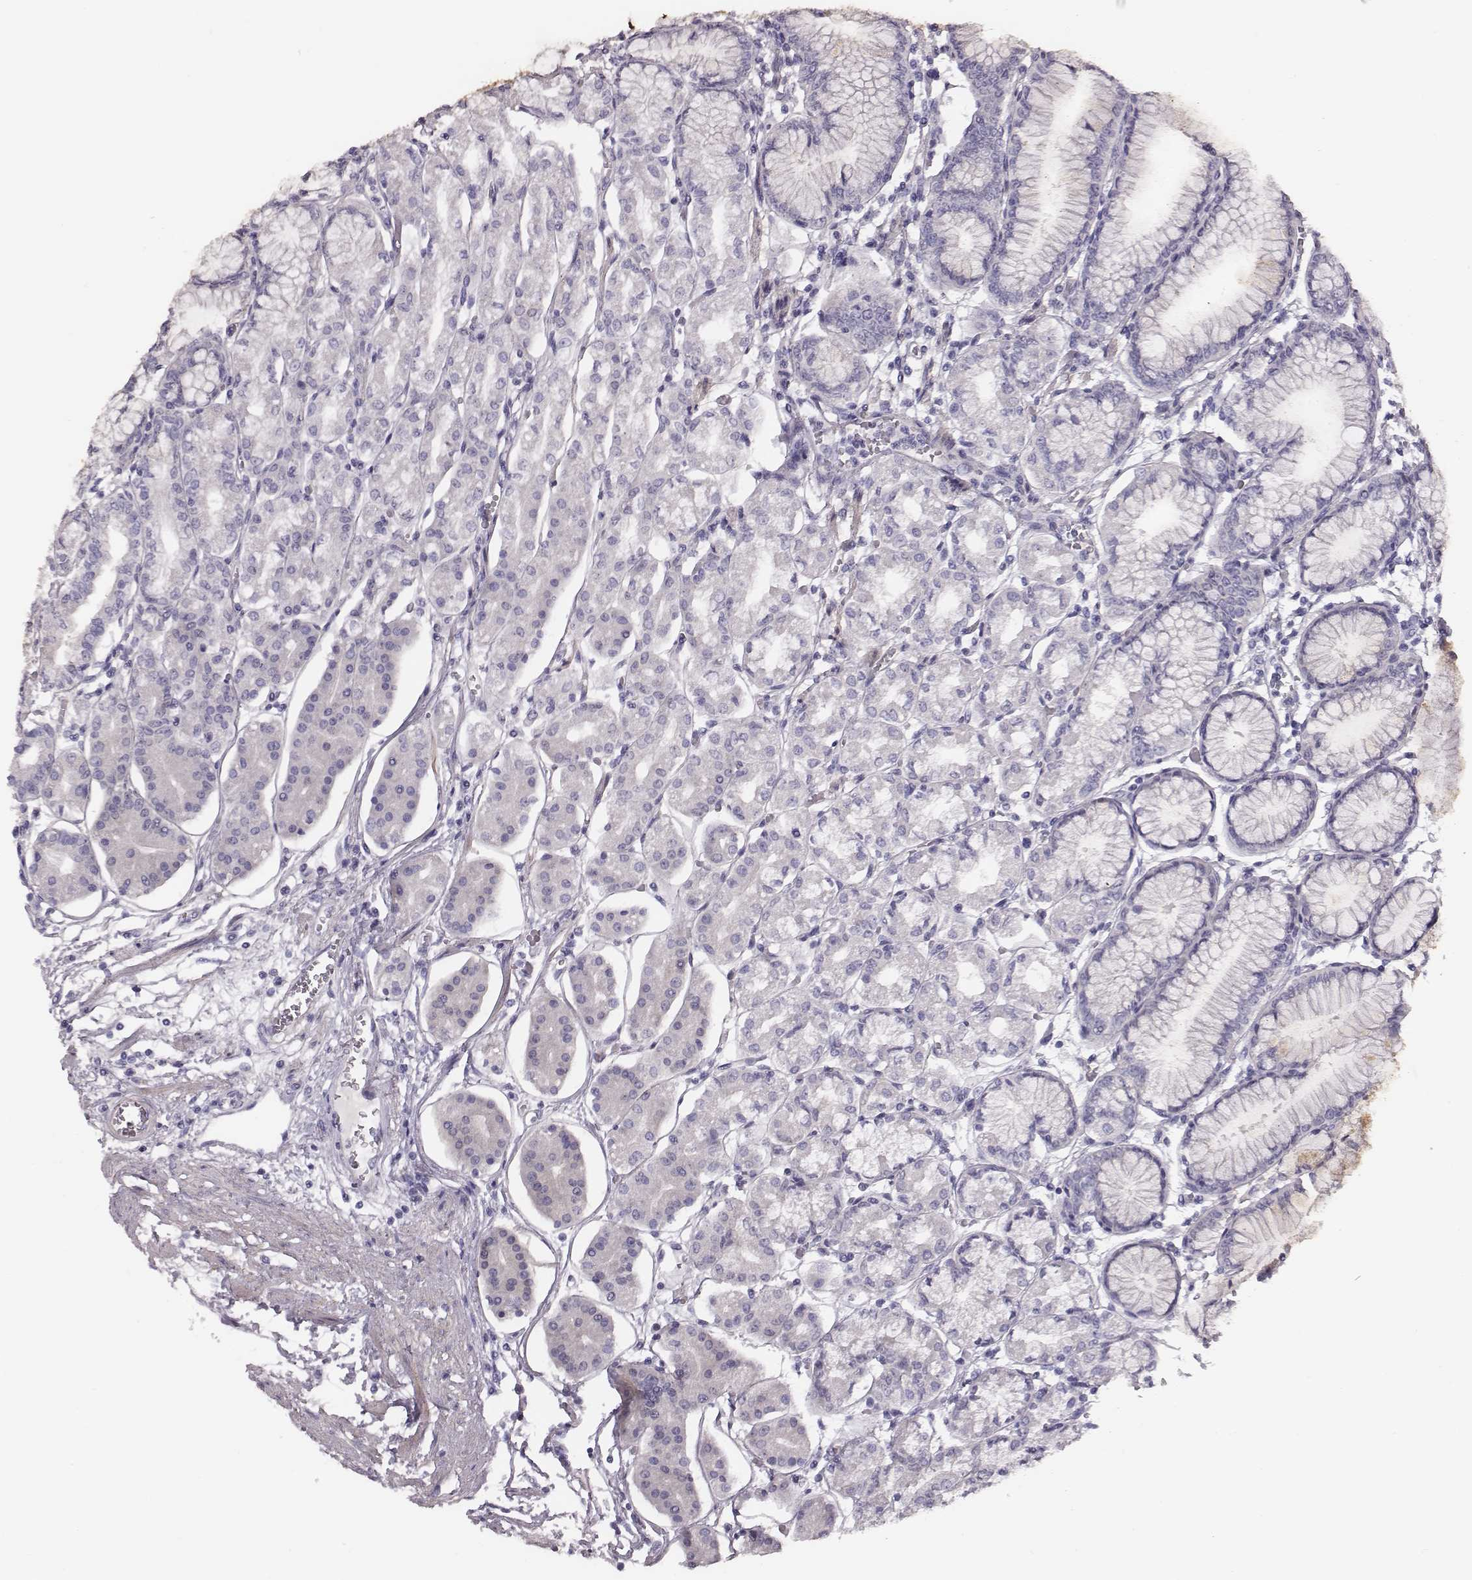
{"staining": {"intensity": "negative", "quantity": "none", "location": "none"}, "tissue": "stomach", "cell_type": "Glandular cells", "image_type": "normal", "snomed": [{"axis": "morphology", "description": "Normal tissue, NOS"}, {"axis": "topography", "description": "Skeletal muscle"}, {"axis": "topography", "description": "Stomach"}], "caption": "Human stomach stained for a protein using immunohistochemistry (IHC) reveals no expression in glandular cells.", "gene": "CRISP1", "patient": {"sex": "female", "age": 57}}